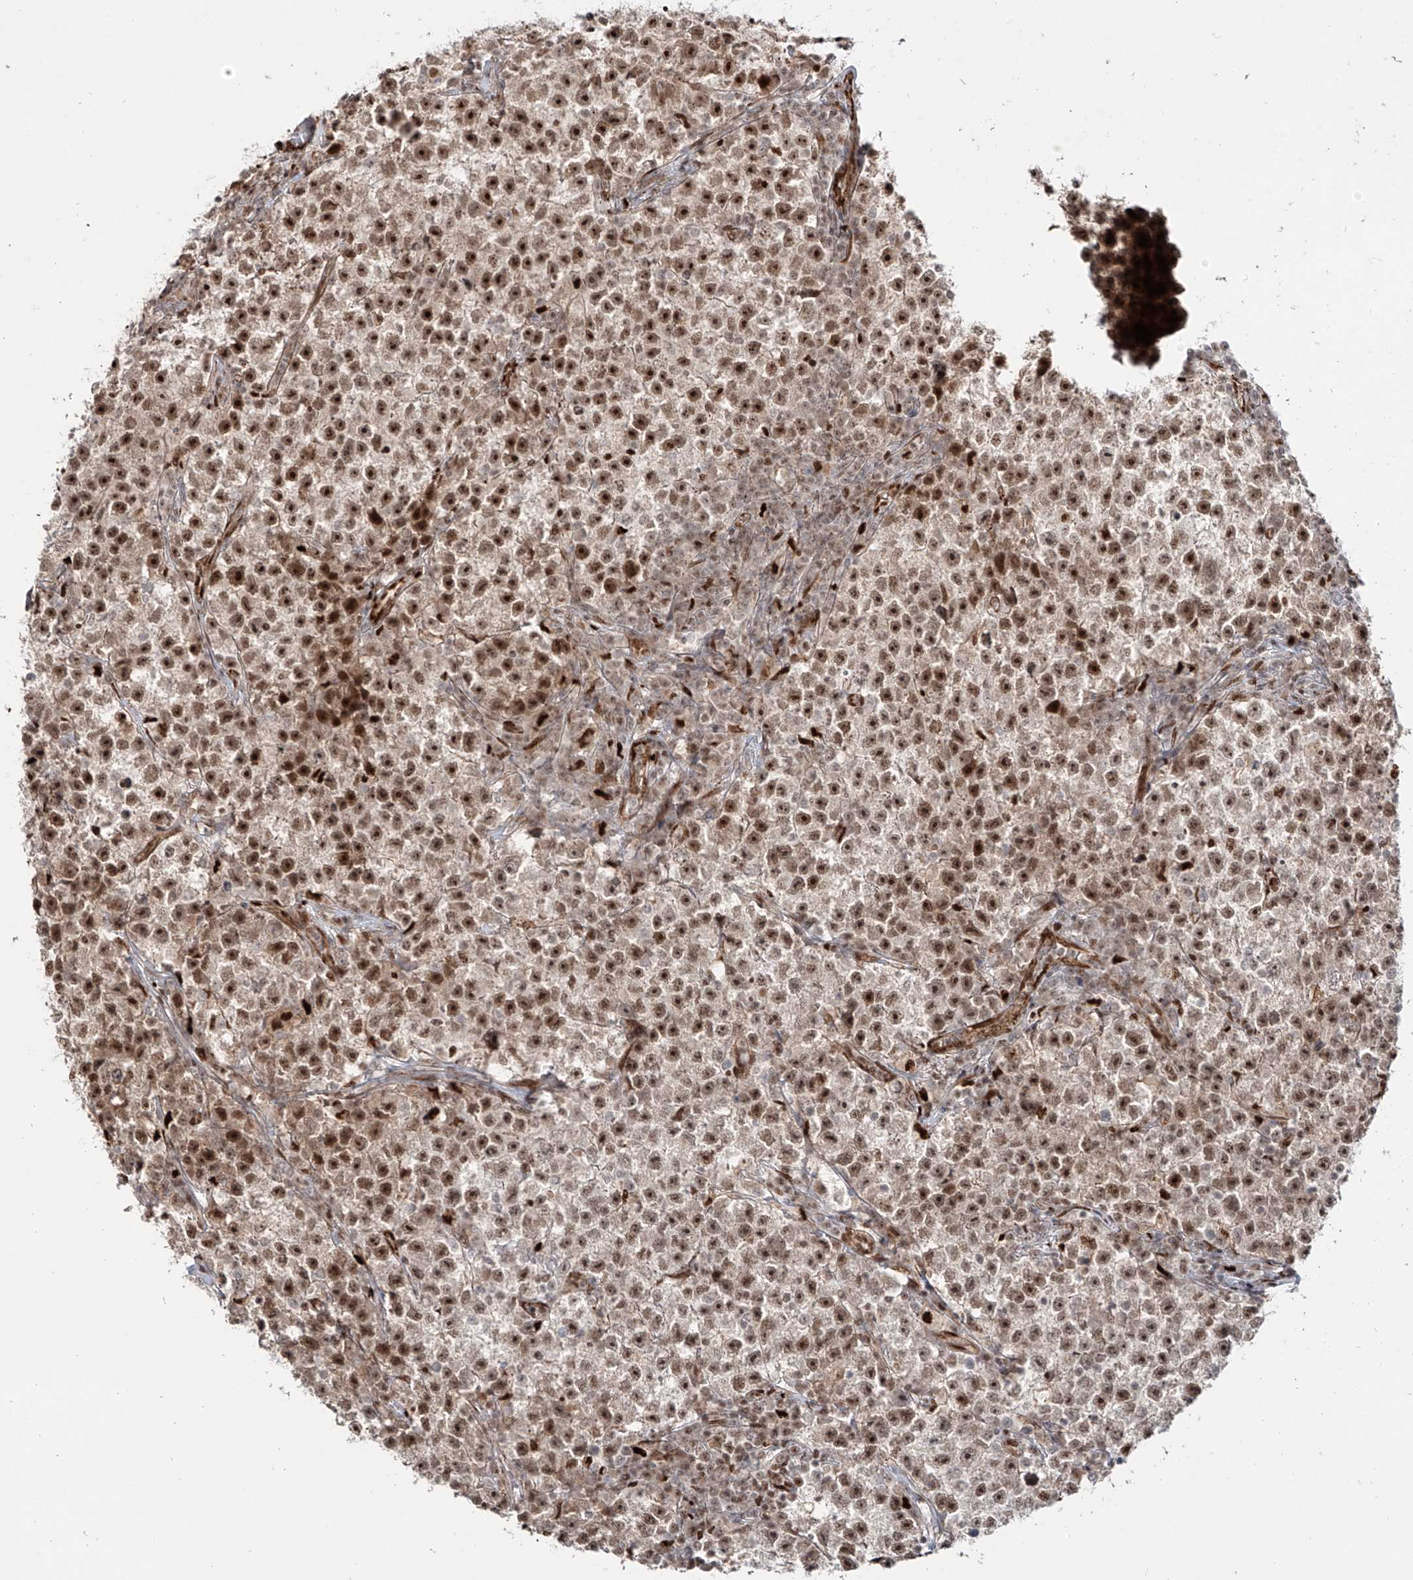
{"staining": {"intensity": "moderate", "quantity": ">75%", "location": "nuclear"}, "tissue": "testis cancer", "cell_type": "Tumor cells", "image_type": "cancer", "snomed": [{"axis": "morphology", "description": "Seminoma, NOS"}, {"axis": "topography", "description": "Testis"}], "caption": "An immunohistochemistry (IHC) photomicrograph of neoplastic tissue is shown. Protein staining in brown highlights moderate nuclear positivity in testis cancer (seminoma) within tumor cells.", "gene": "ZNF710", "patient": {"sex": "male", "age": 22}}